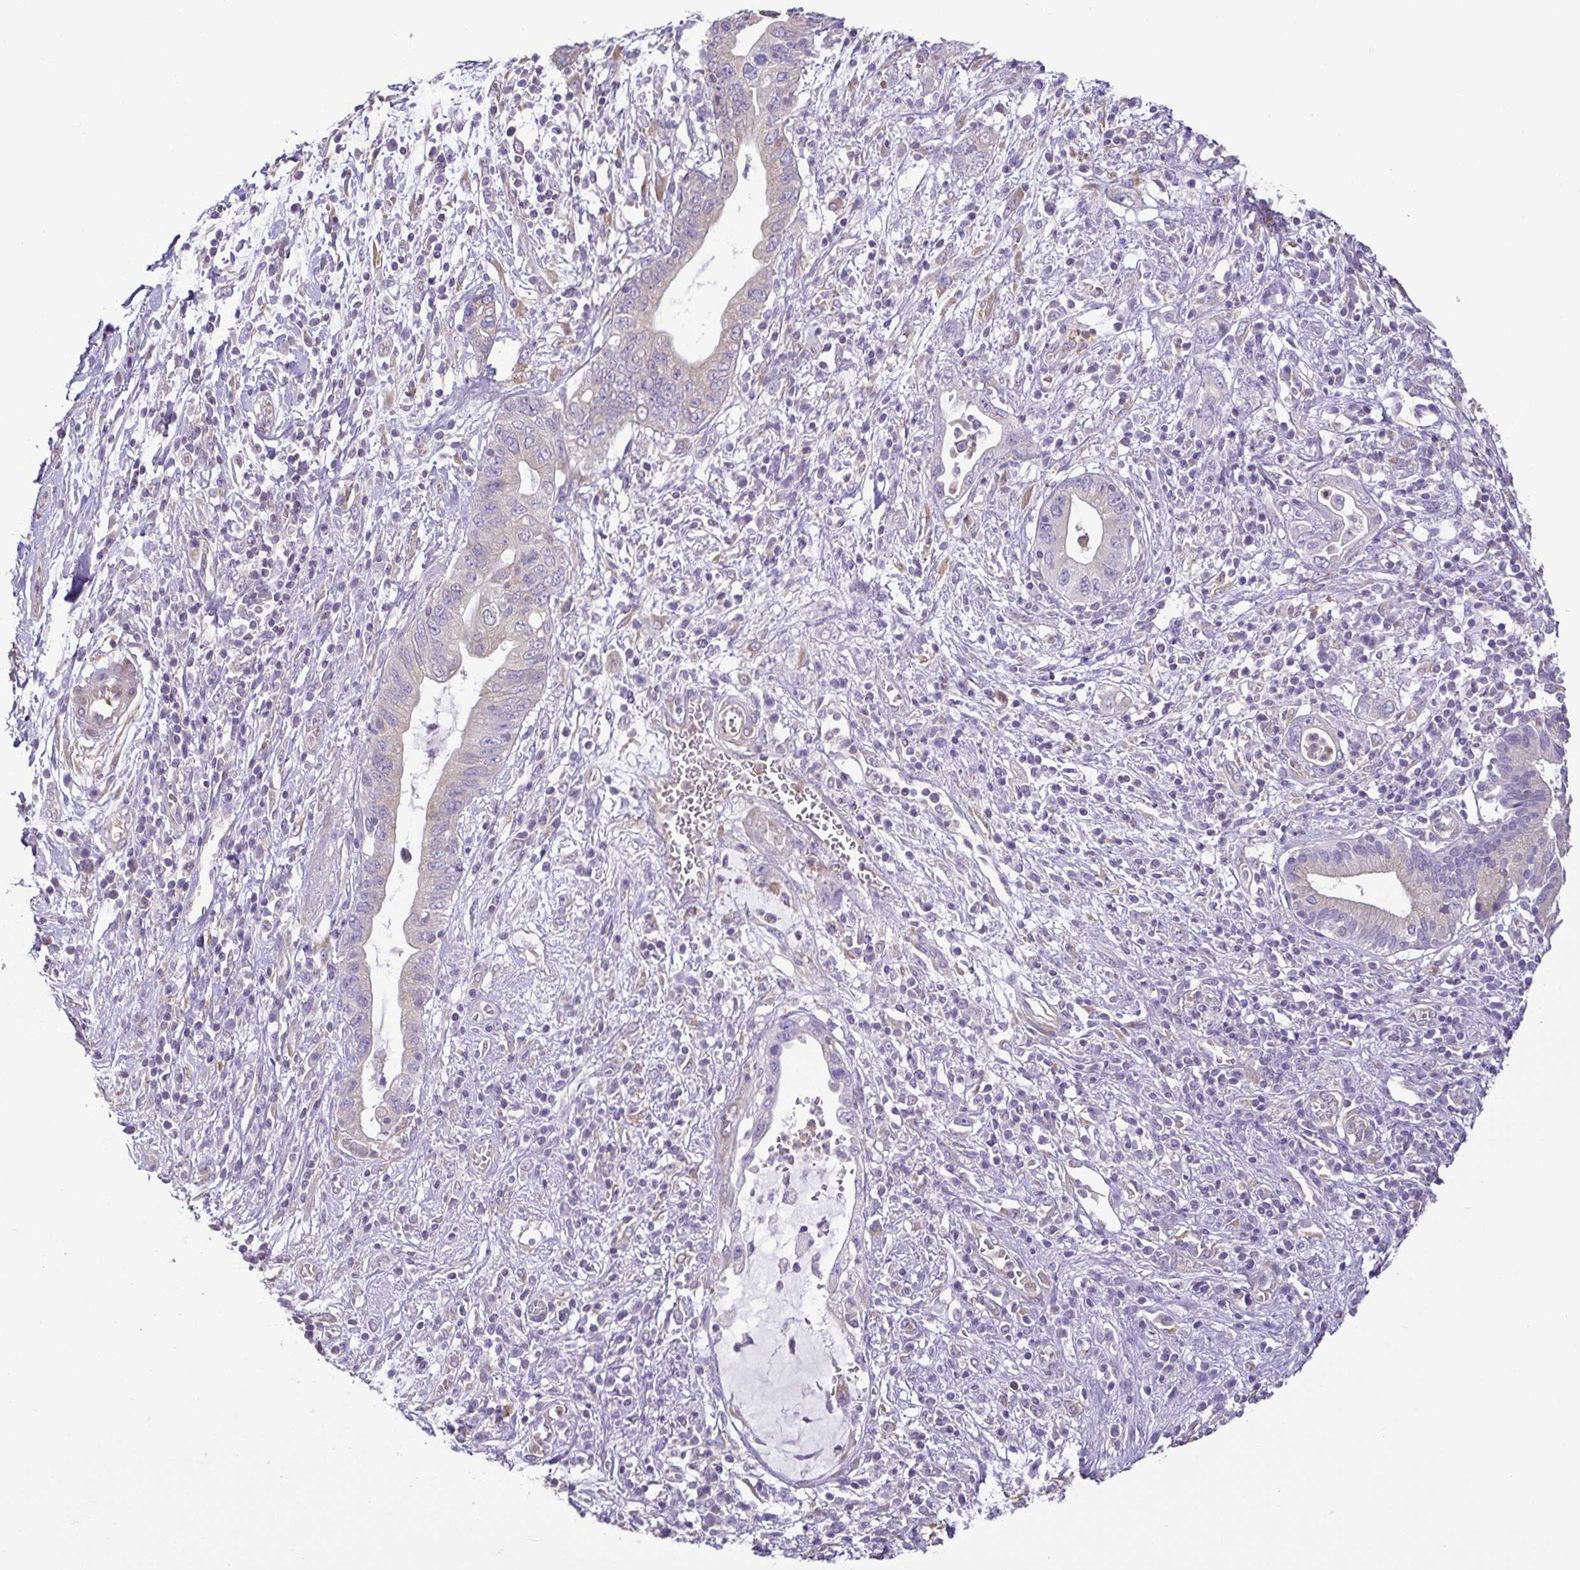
{"staining": {"intensity": "negative", "quantity": "none", "location": "none"}, "tissue": "pancreatic cancer", "cell_type": "Tumor cells", "image_type": "cancer", "snomed": [{"axis": "morphology", "description": "Adenocarcinoma, NOS"}, {"axis": "topography", "description": "Pancreas"}], "caption": "DAB (3,3'-diaminobenzidine) immunohistochemical staining of pancreatic cancer (adenocarcinoma) reveals no significant staining in tumor cells.", "gene": "MYL10", "patient": {"sex": "female", "age": 72}}